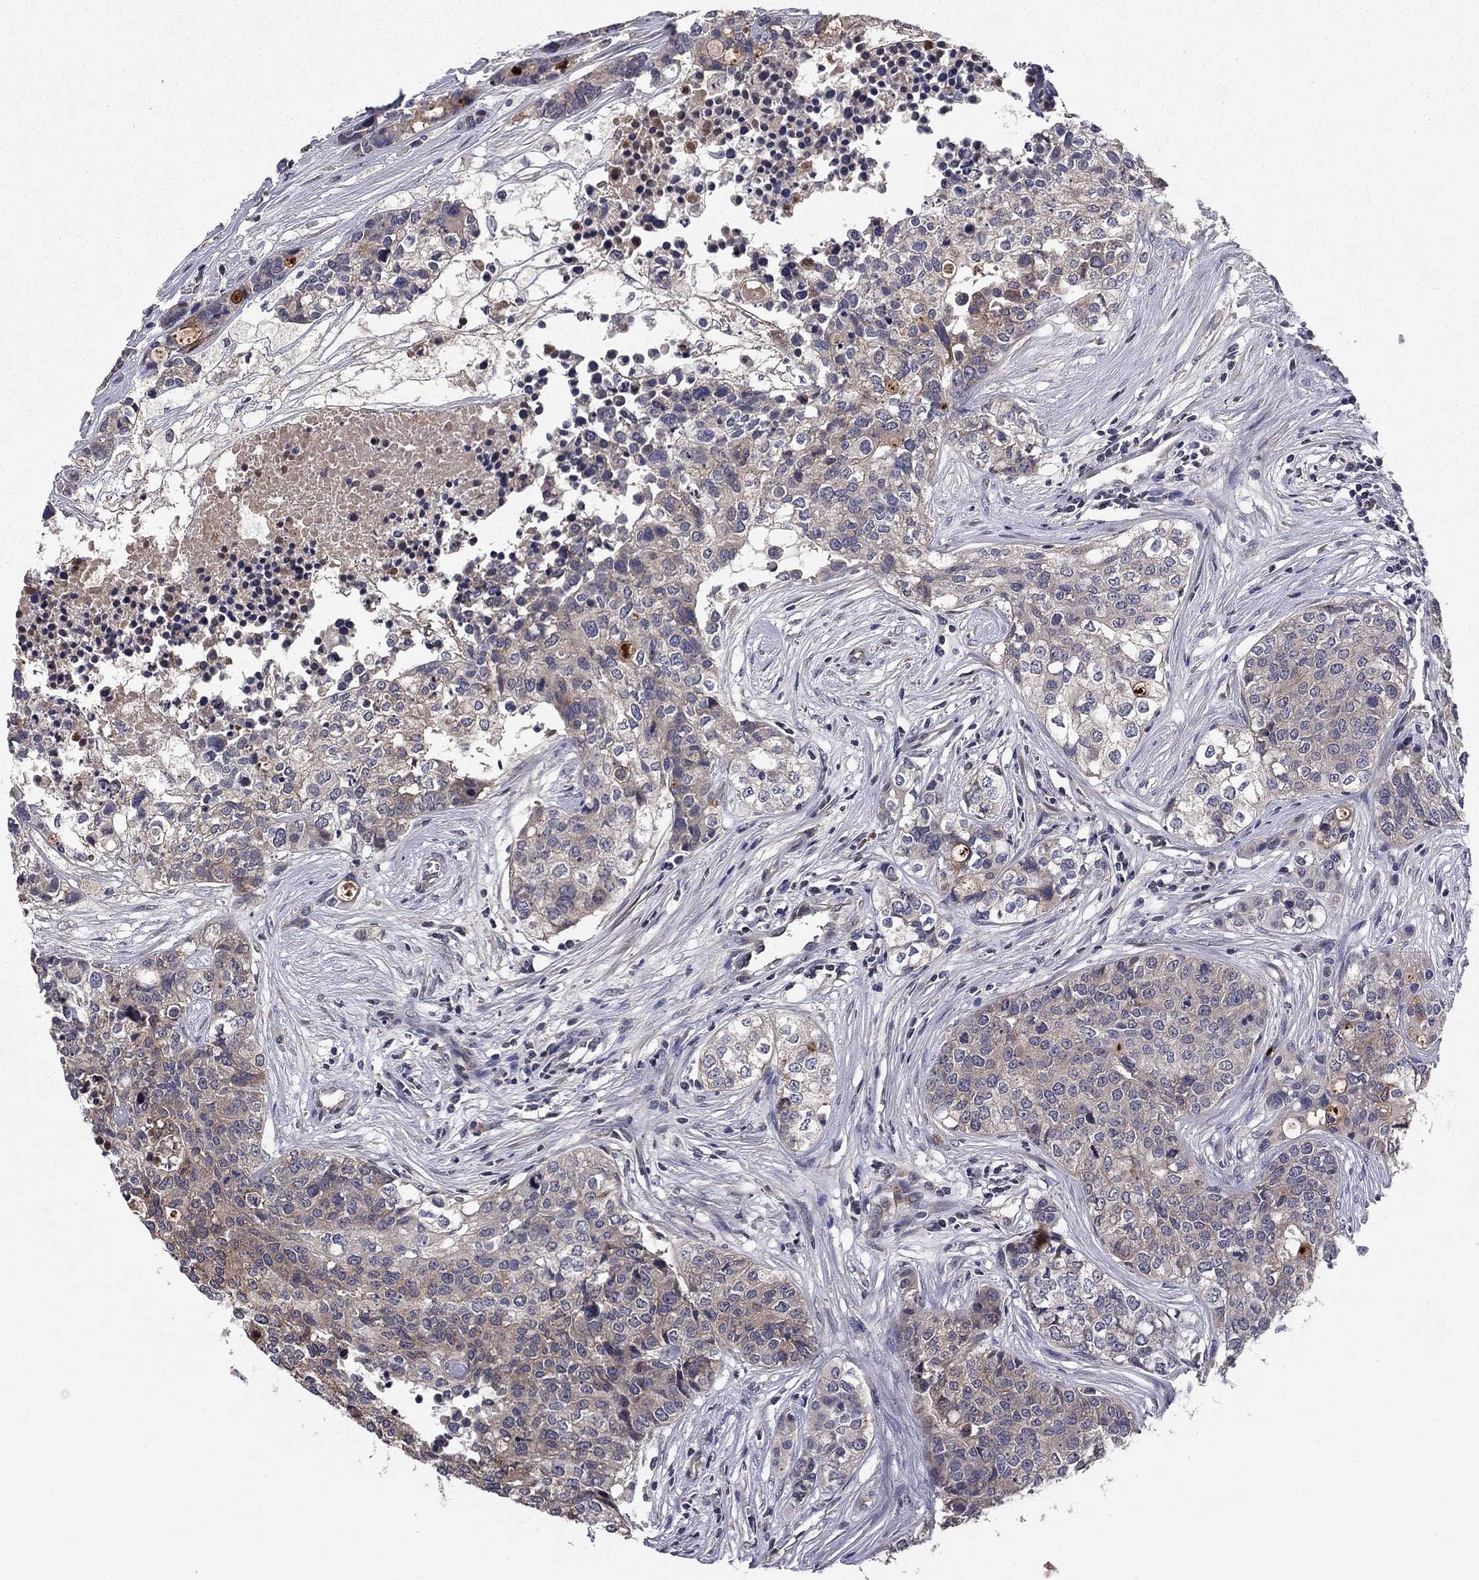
{"staining": {"intensity": "weak", "quantity": ">75%", "location": "cytoplasmic/membranous"}, "tissue": "carcinoid", "cell_type": "Tumor cells", "image_type": "cancer", "snomed": [{"axis": "morphology", "description": "Carcinoid, malignant, NOS"}, {"axis": "topography", "description": "Colon"}], "caption": "The immunohistochemical stain highlights weak cytoplasmic/membranous staining in tumor cells of carcinoid tissue.", "gene": "PROS1", "patient": {"sex": "male", "age": 81}}